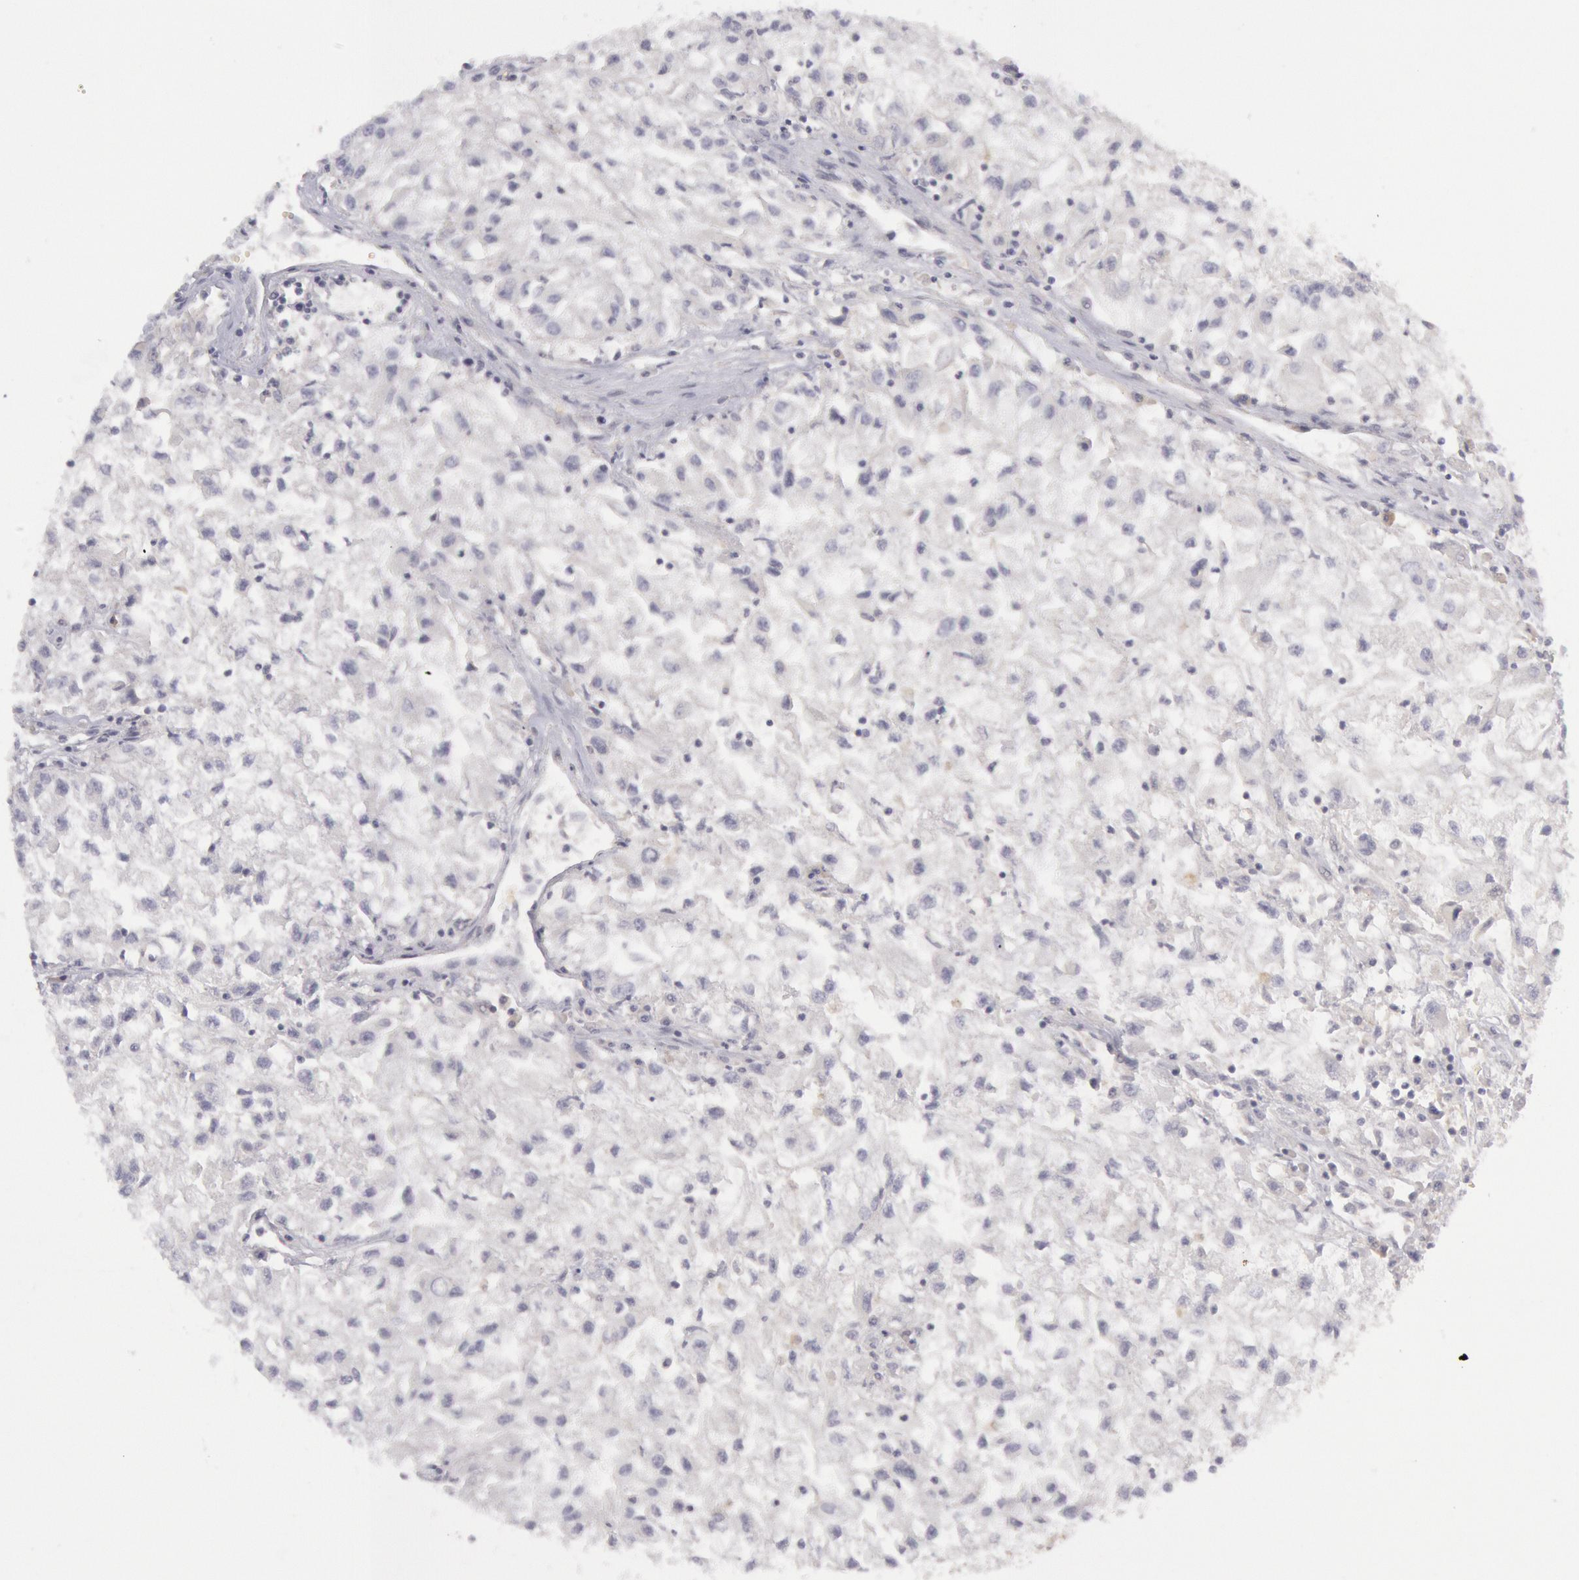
{"staining": {"intensity": "negative", "quantity": "none", "location": "none"}, "tissue": "renal cancer", "cell_type": "Tumor cells", "image_type": "cancer", "snomed": [{"axis": "morphology", "description": "Adenocarcinoma, NOS"}, {"axis": "topography", "description": "Kidney"}], "caption": "Immunohistochemical staining of human renal cancer (adenocarcinoma) displays no significant positivity in tumor cells.", "gene": "IKBKB", "patient": {"sex": "male", "age": 59}}